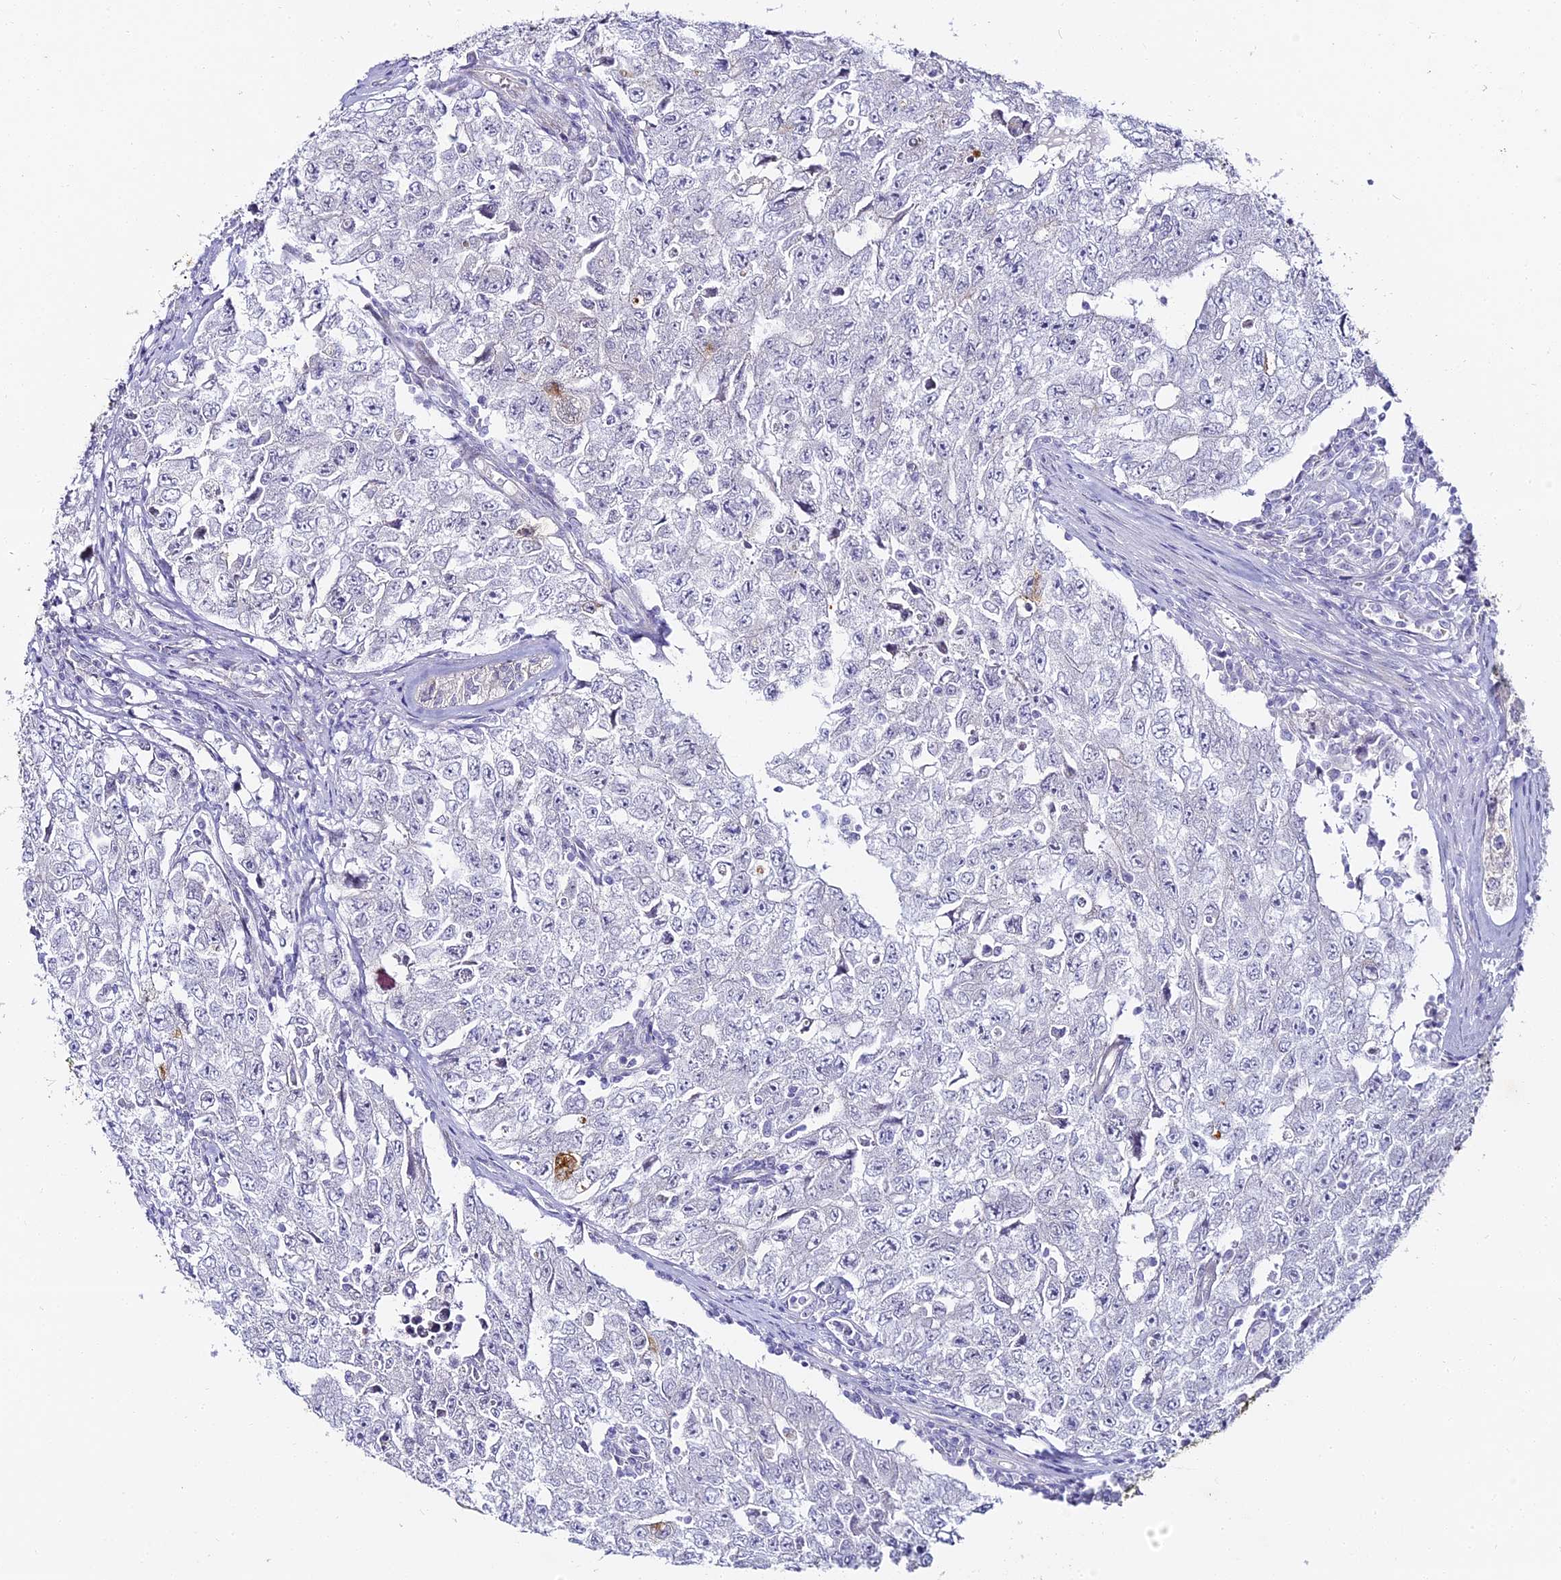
{"staining": {"intensity": "strong", "quantity": "<25%", "location": "cytoplasmic/membranous"}, "tissue": "testis cancer", "cell_type": "Tumor cells", "image_type": "cancer", "snomed": [{"axis": "morphology", "description": "Carcinoma, Embryonal, NOS"}, {"axis": "topography", "description": "Testis"}], "caption": "Immunohistochemical staining of human testis cancer displays strong cytoplasmic/membranous protein positivity in approximately <25% of tumor cells.", "gene": "ALPG", "patient": {"sex": "male", "age": 17}}